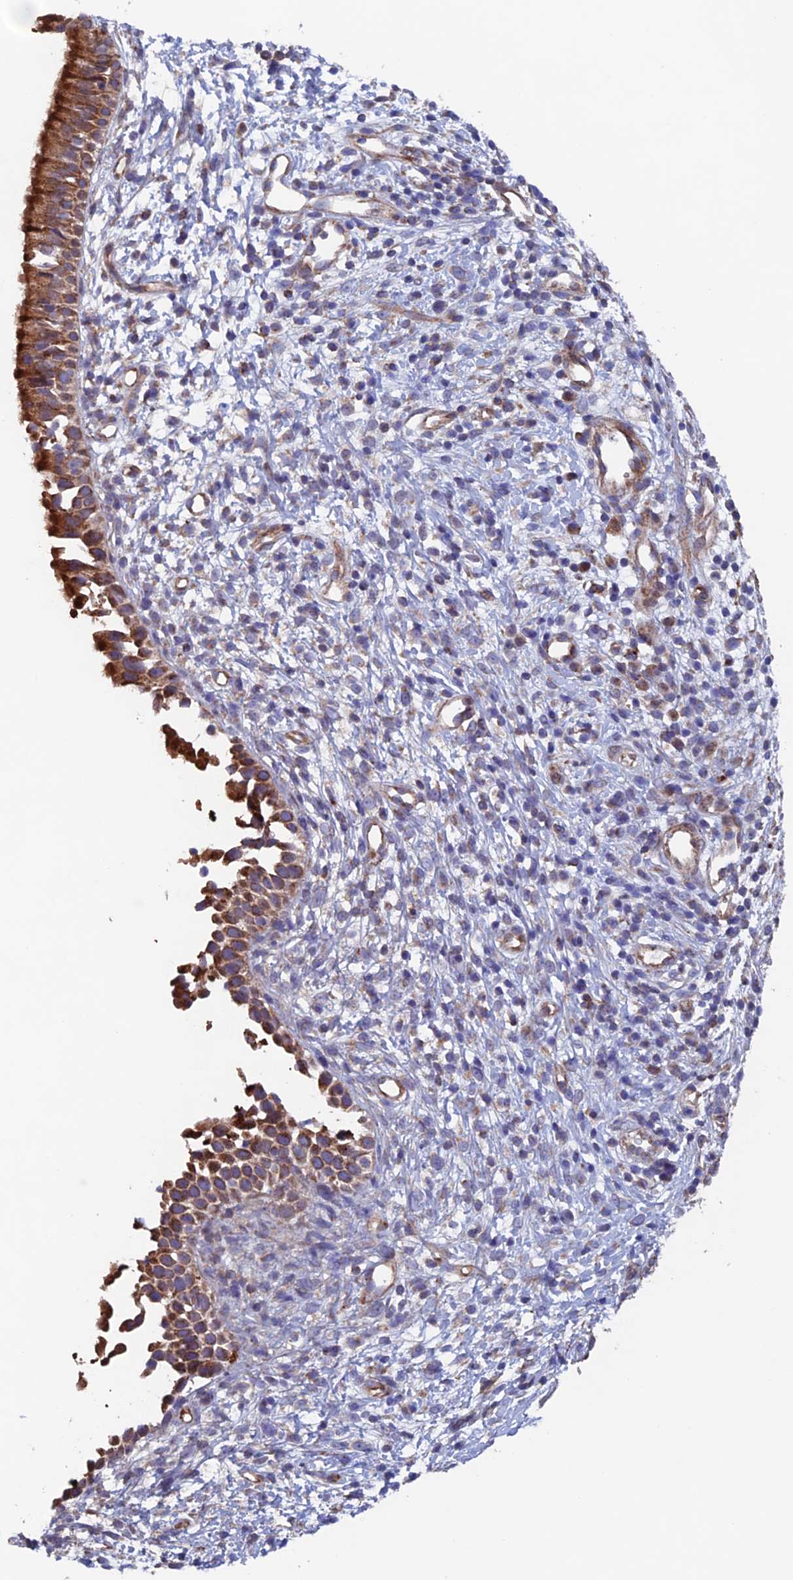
{"staining": {"intensity": "strong", "quantity": ">75%", "location": "cytoplasmic/membranous"}, "tissue": "nasopharynx", "cell_type": "Respiratory epithelial cells", "image_type": "normal", "snomed": [{"axis": "morphology", "description": "Normal tissue, NOS"}, {"axis": "topography", "description": "Nasopharynx"}], "caption": "About >75% of respiratory epithelial cells in unremarkable human nasopharynx reveal strong cytoplasmic/membranous protein expression as visualized by brown immunohistochemical staining.", "gene": "MRPL1", "patient": {"sex": "male", "age": 22}}